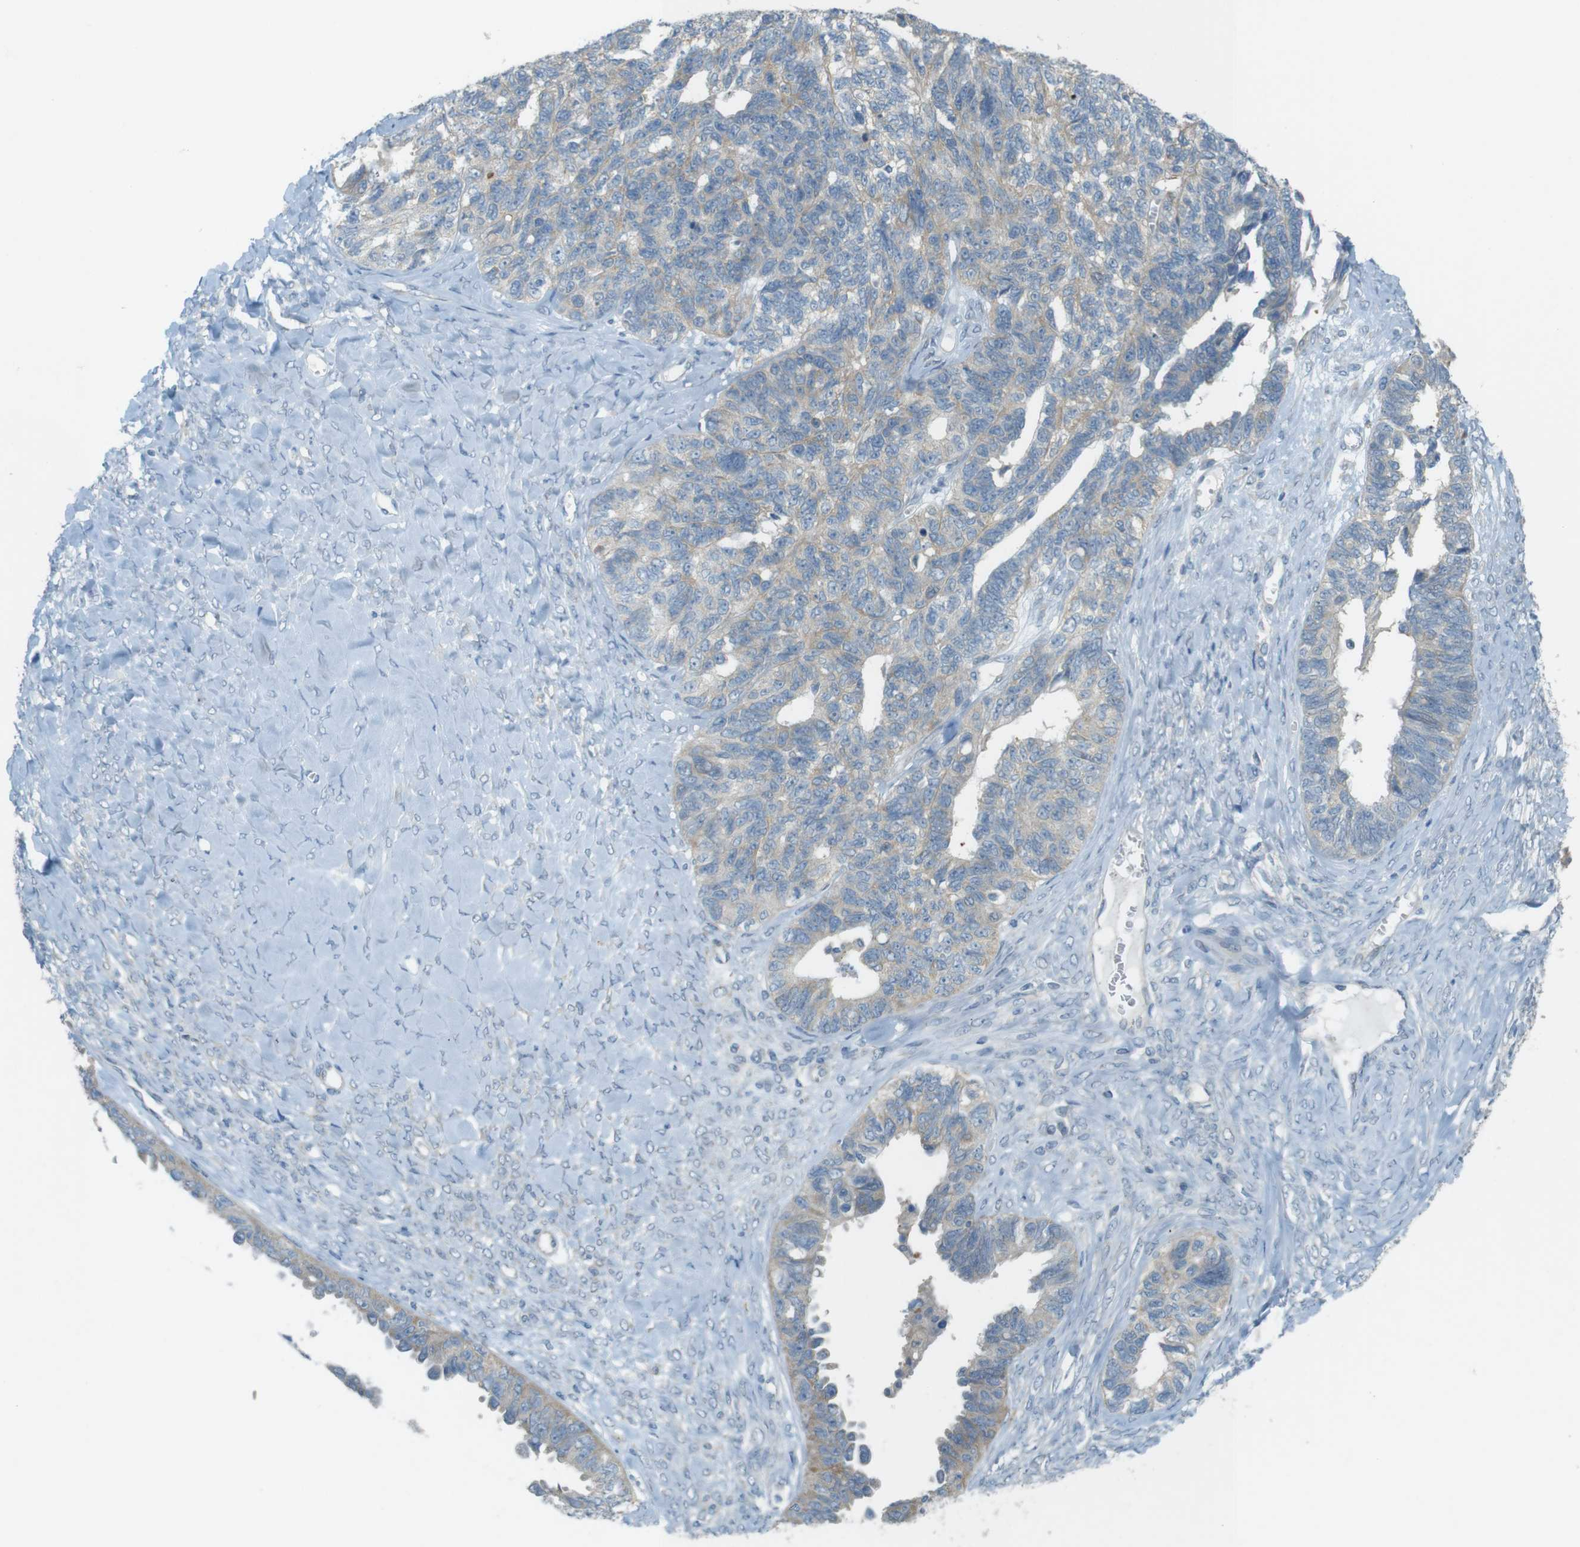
{"staining": {"intensity": "moderate", "quantity": "<25%", "location": "cytoplasmic/membranous"}, "tissue": "ovarian cancer", "cell_type": "Tumor cells", "image_type": "cancer", "snomed": [{"axis": "morphology", "description": "Cystadenocarcinoma, serous, NOS"}, {"axis": "topography", "description": "Ovary"}], "caption": "IHC (DAB) staining of human ovarian serous cystadenocarcinoma shows moderate cytoplasmic/membranous protein expression in approximately <25% of tumor cells.", "gene": "TMEM41B", "patient": {"sex": "female", "age": 79}}